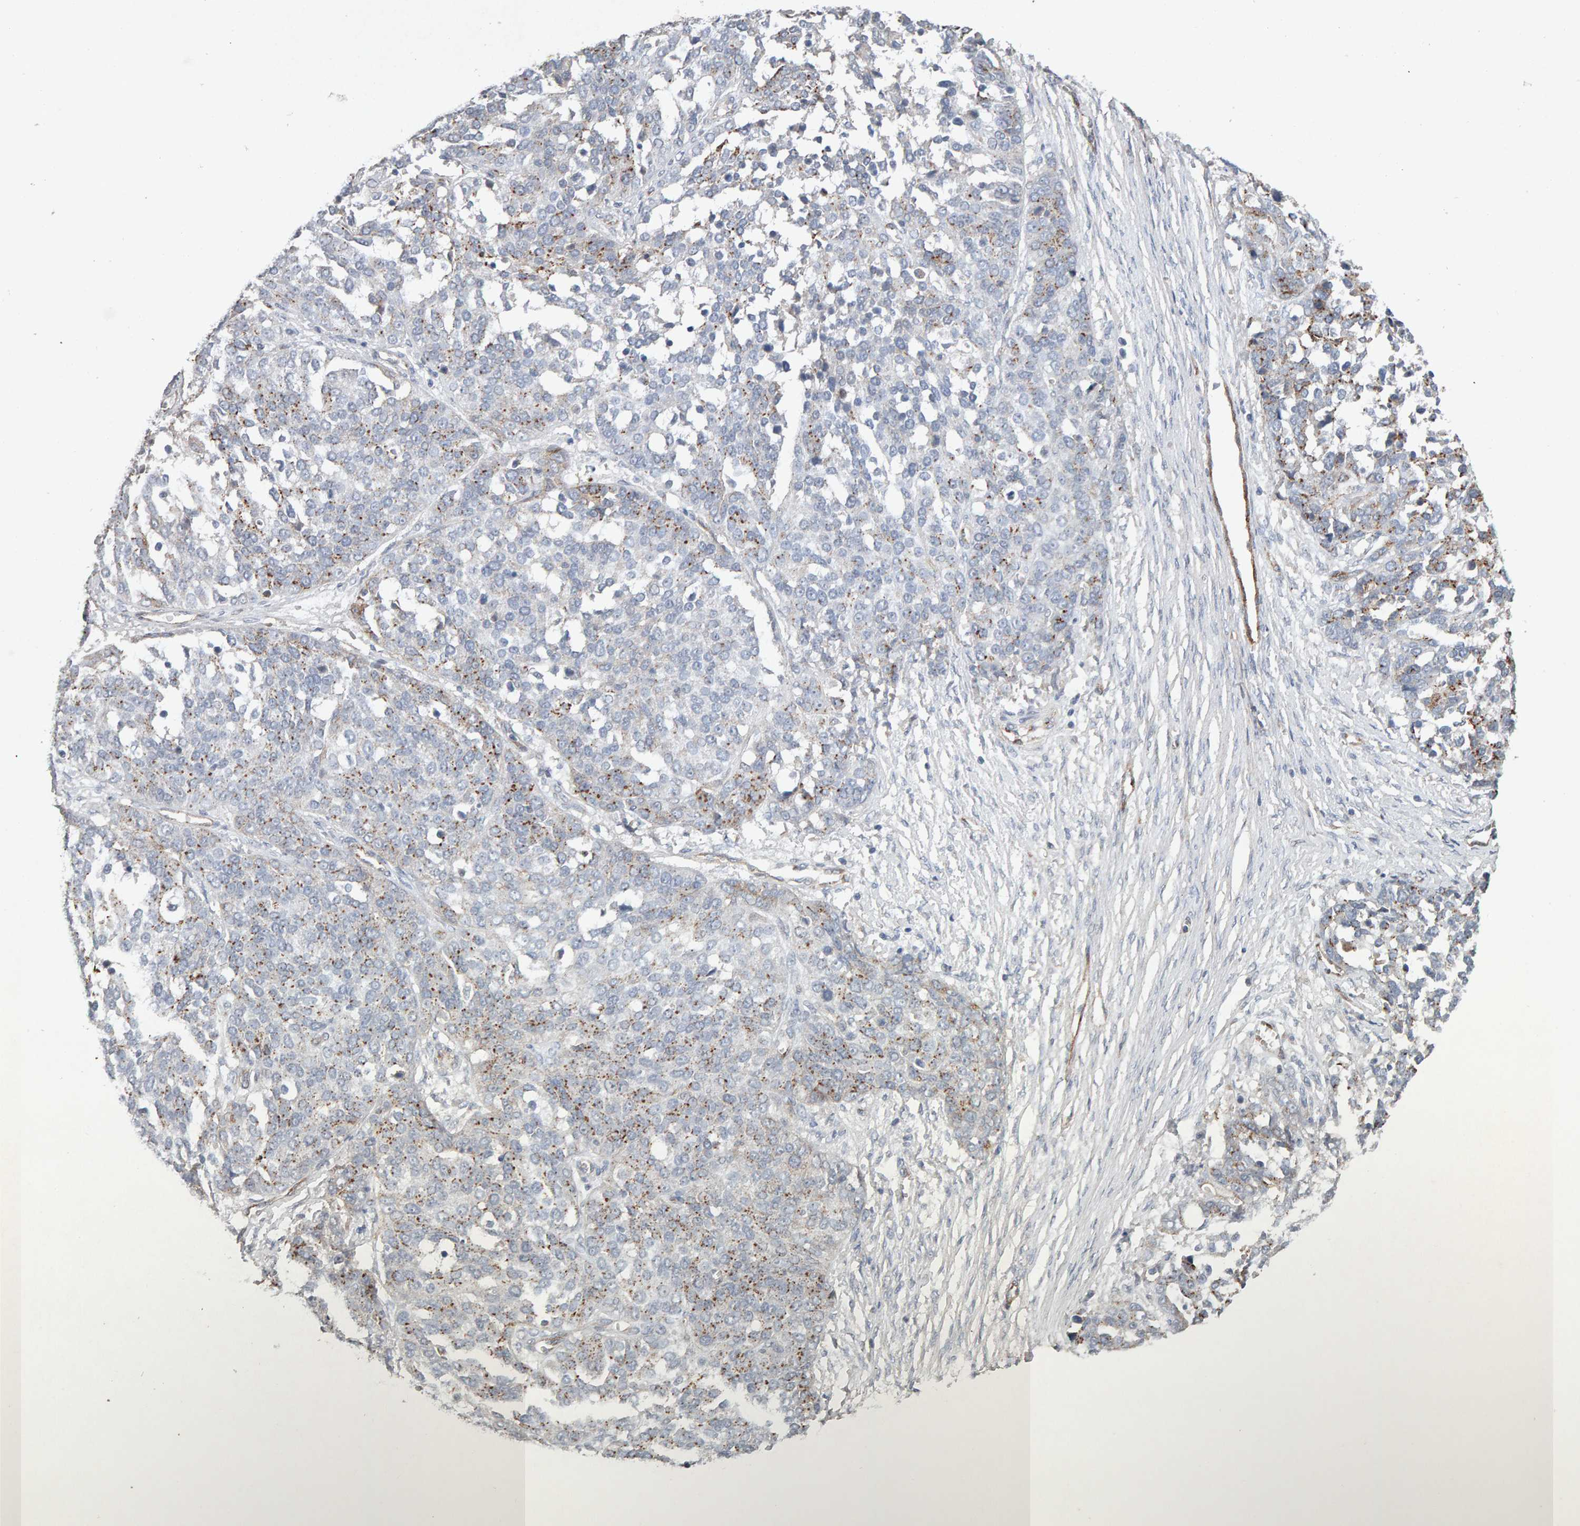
{"staining": {"intensity": "moderate", "quantity": "25%-75%", "location": "cytoplasmic/membranous"}, "tissue": "ovarian cancer", "cell_type": "Tumor cells", "image_type": "cancer", "snomed": [{"axis": "morphology", "description": "Cystadenocarcinoma, serous, NOS"}, {"axis": "topography", "description": "Ovary"}], "caption": "There is medium levels of moderate cytoplasmic/membranous positivity in tumor cells of serous cystadenocarcinoma (ovarian), as demonstrated by immunohistochemical staining (brown color).", "gene": "PTPRM", "patient": {"sex": "female", "age": 44}}